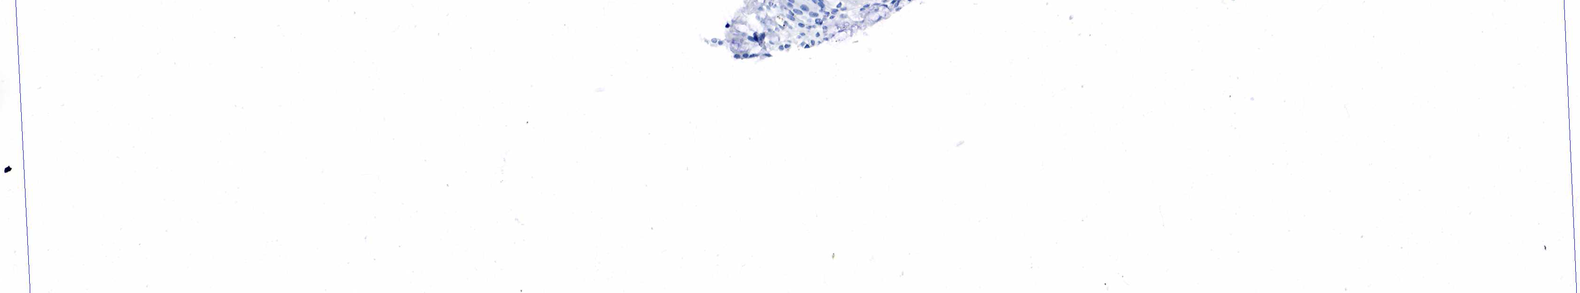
{"staining": {"intensity": "negative", "quantity": "none", "location": "none"}, "tissue": "bronchus", "cell_type": "Respiratory epithelial cells", "image_type": "normal", "snomed": [{"axis": "morphology", "description": "Normal tissue, NOS"}, {"axis": "topography", "description": "Bronchus"}, {"axis": "topography", "description": "Lung"}], "caption": "Bronchus stained for a protein using immunohistochemistry exhibits no staining respiratory epithelial cells.", "gene": "CD68", "patient": {"sex": "female", "age": 57}}